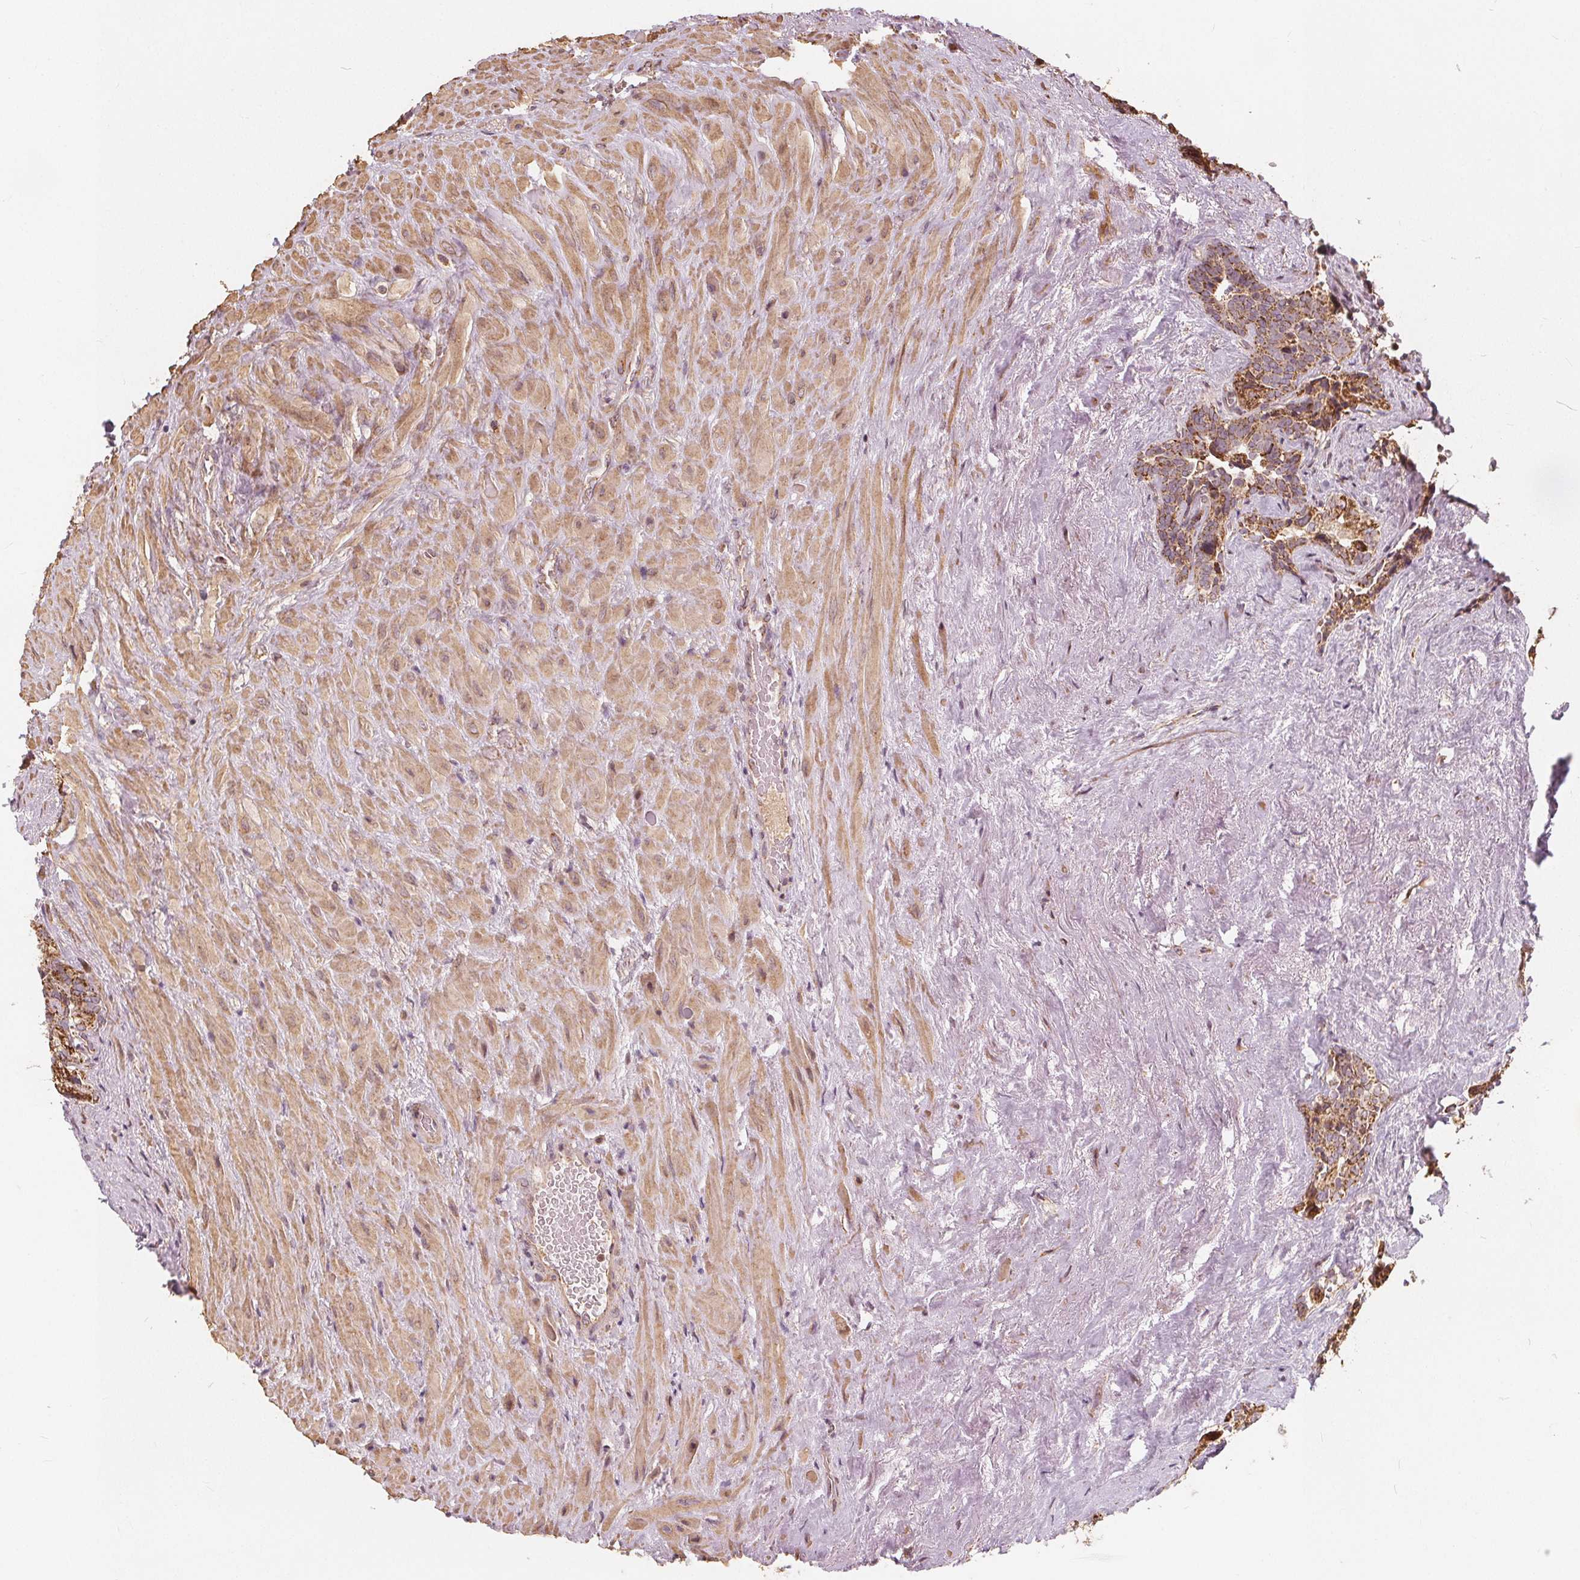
{"staining": {"intensity": "moderate", "quantity": ">75%", "location": "cytoplasmic/membranous"}, "tissue": "seminal vesicle", "cell_type": "Glandular cells", "image_type": "normal", "snomed": [{"axis": "morphology", "description": "Normal tissue, NOS"}, {"axis": "topography", "description": "Seminal veicle"}], "caption": "An IHC micrograph of benign tissue is shown. Protein staining in brown highlights moderate cytoplasmic/membranous positivity in seminal vesicle within glandular cells.", "gene": "PEX26", "patient": {"sex": "male", "age": 69}}